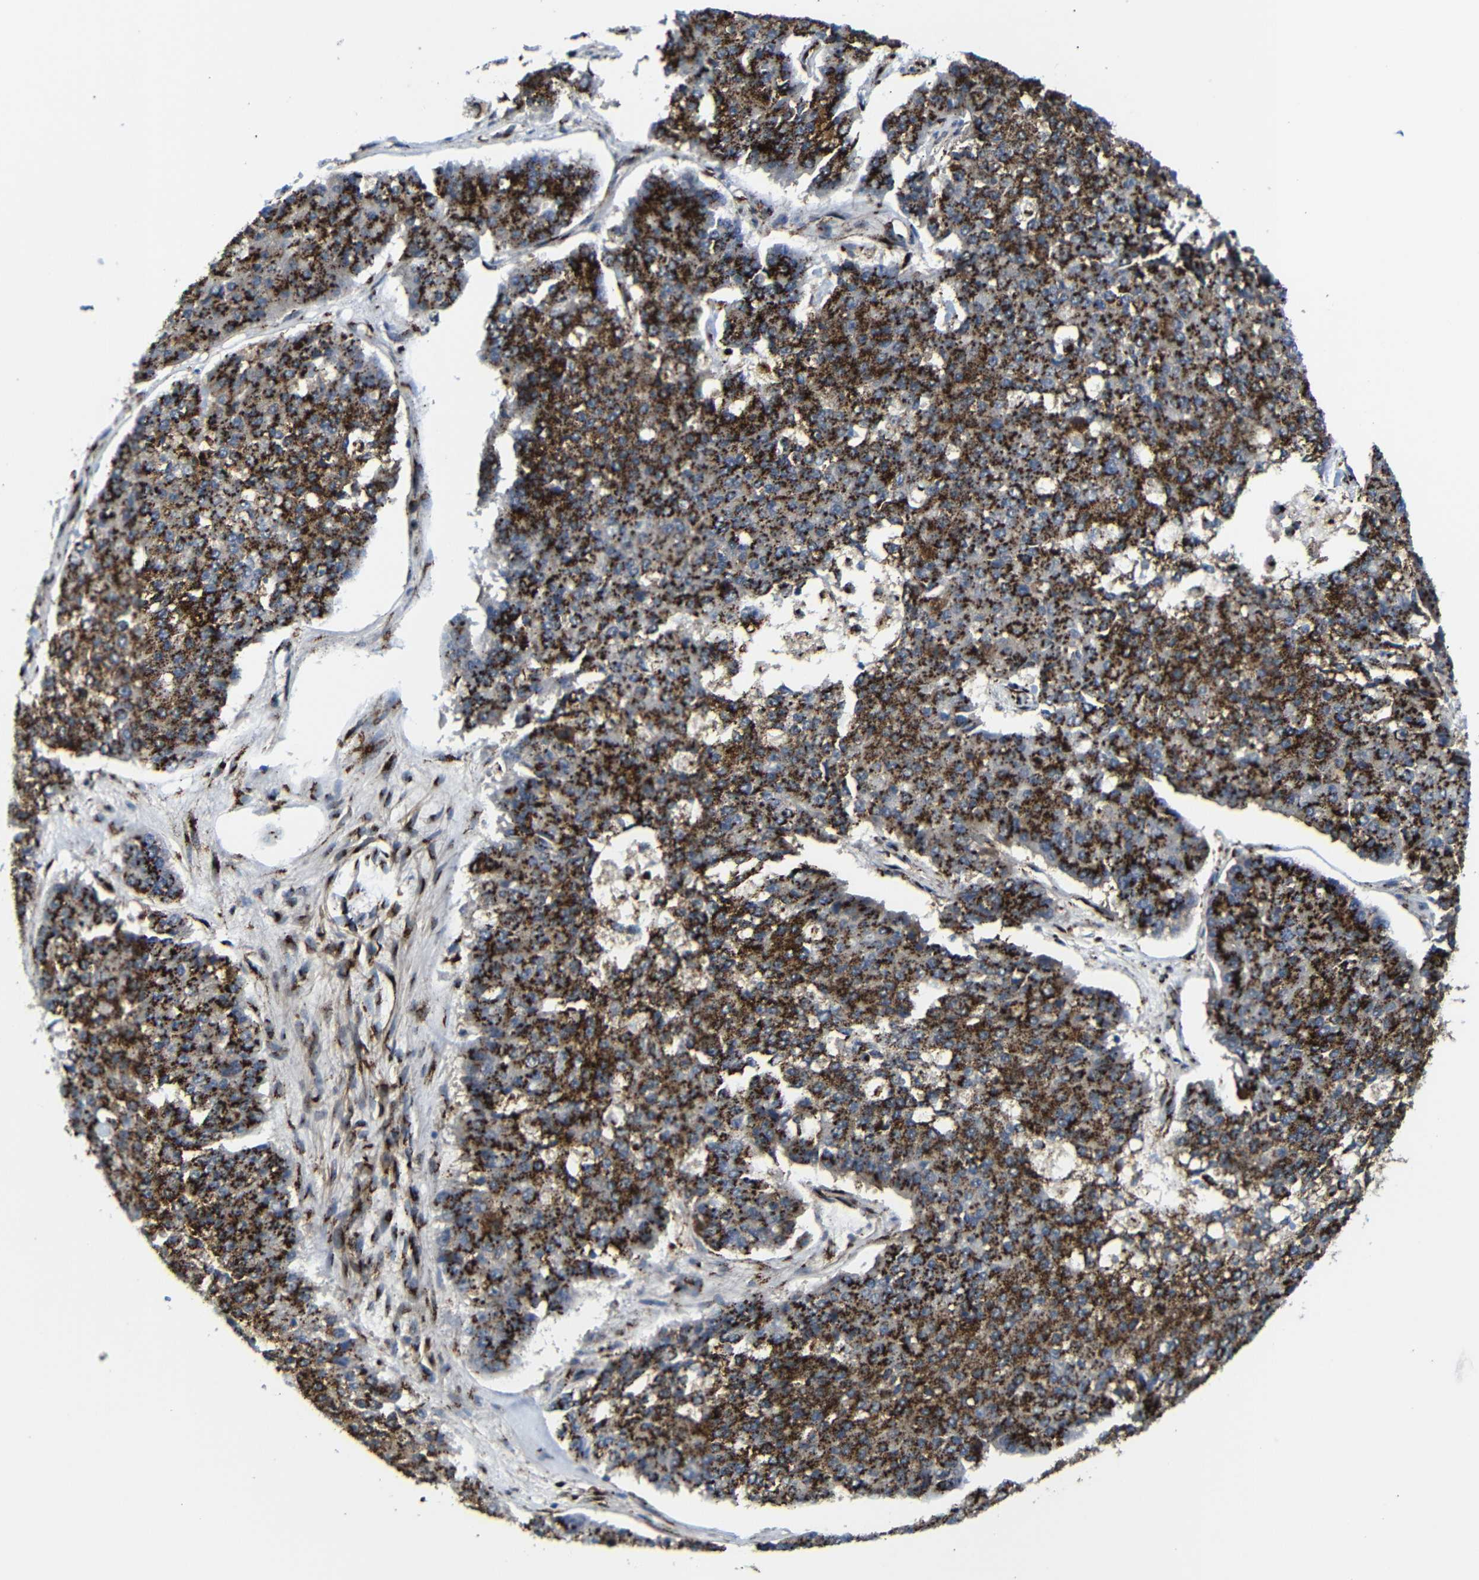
{"staining": {"intensity": "strong", "quantity": ">75%", "location": "cytoplasmic/membranous"}, "tissue": "pancreatic cancer", "cell_type": "Tumor cells", "image_type": "cancer", "snomed": [{"axis": "morphology", "description": "Adenocarcinoma, NOS"}, {"axis": "topography", "description": "Pancreas"}], "caption": "The histopathology image shows staining of pancreatic adenocarcinoma, revealing strong cytoplasmic/membranous protein positivity (brown color) within tumor cells. The protein is stained brown, and the nuclei are stained in blue (DAB (3,3'-diaminobenzidine) IHC with brightfield microscopy, high magnification).", "gene": "TGOLN2", "patient": {"sex": "male", "age": 50}}